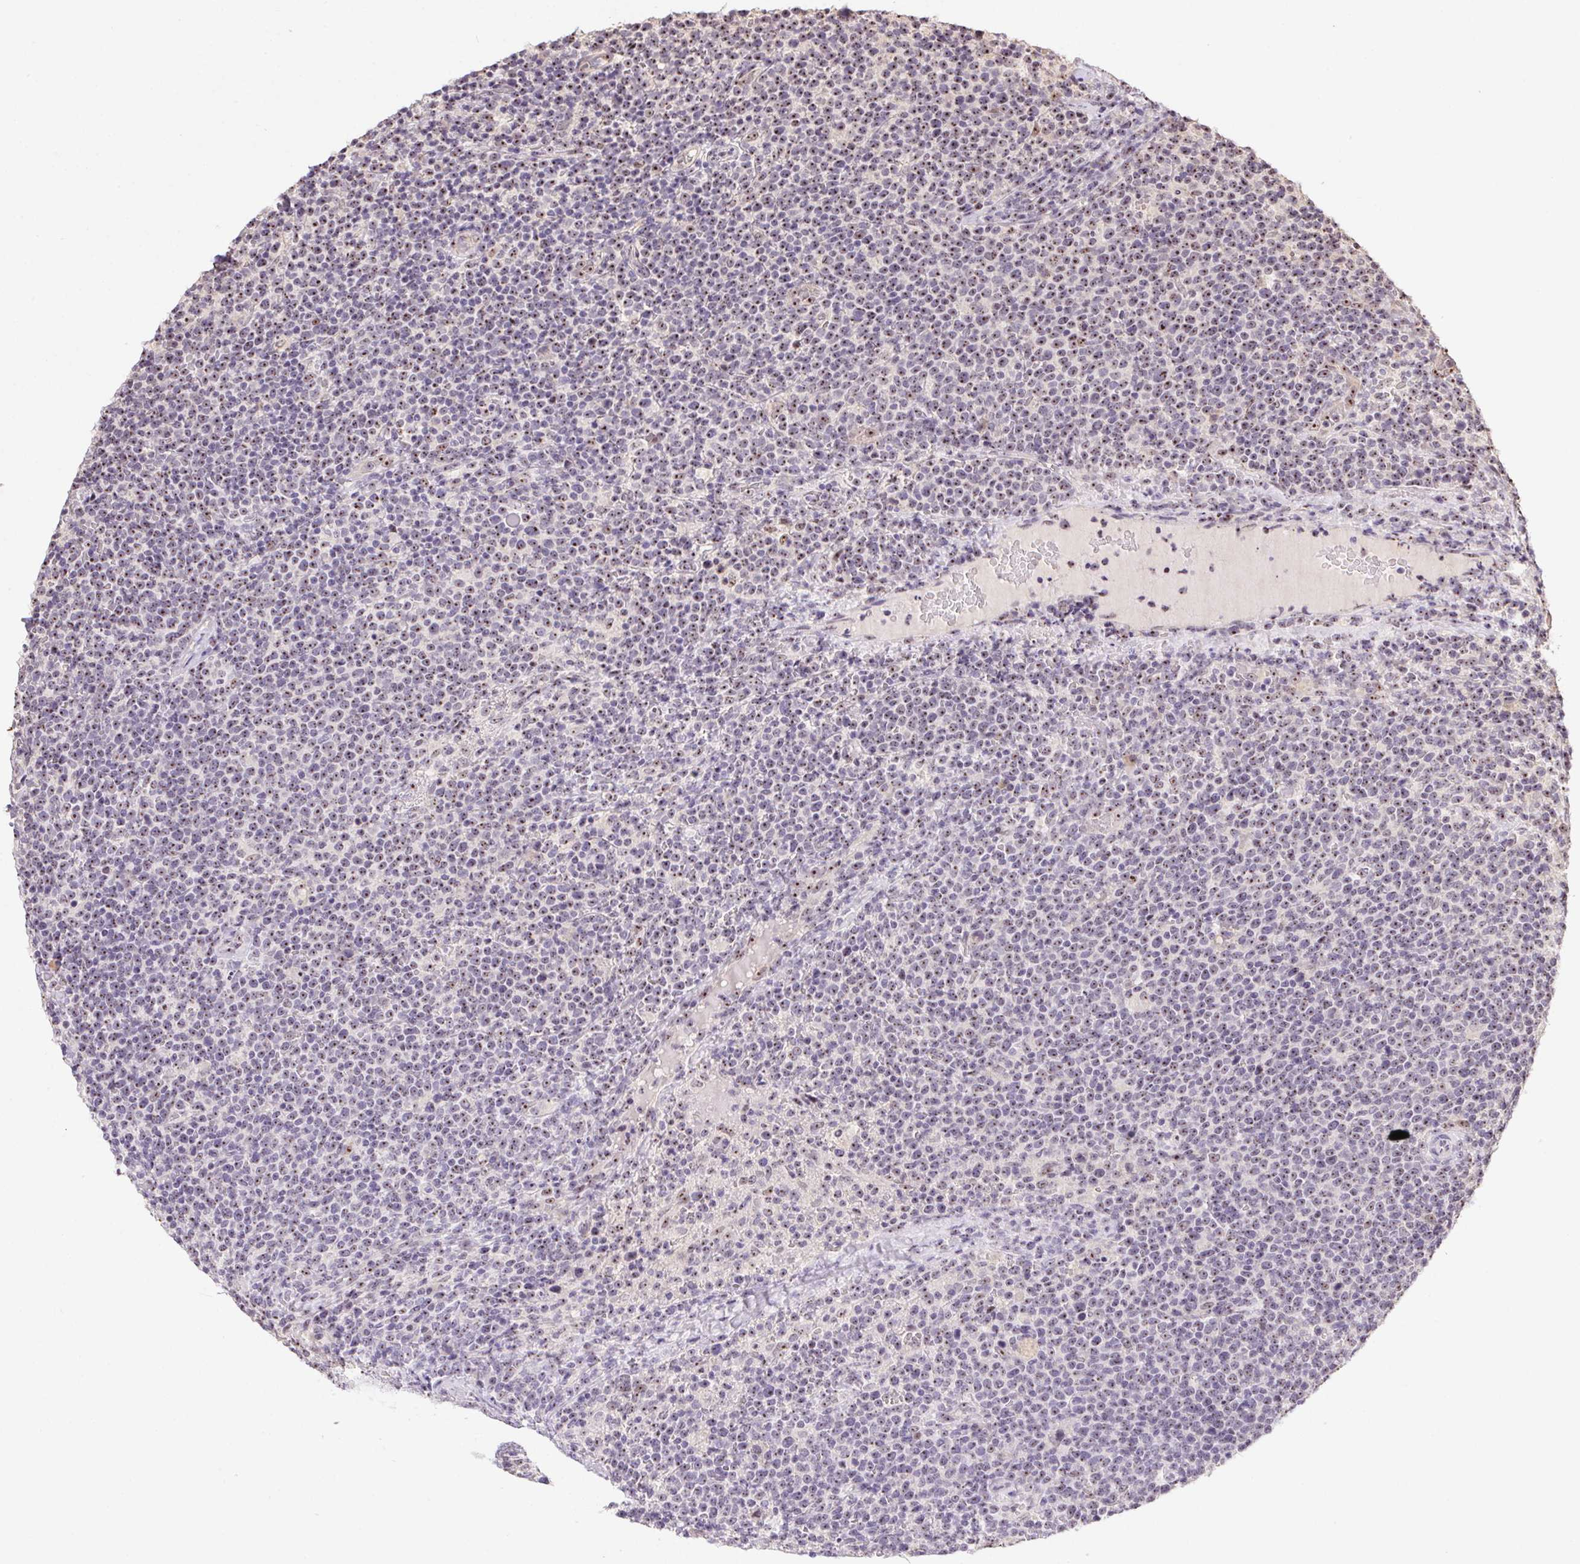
{"staining": {"intensity": "moderate", "quantity": ">75%", "location": "nuclear"}, "tissue": "lymphoma", "cell_type": "Tumor cells", "image_type": "cancer", "snomed": [{"axis": "morphology", "description": "Malignant lymphoma, non-Hodgkin's type, High grade"}, {"axis": "topography", "description": "Lymph node"}], "caption": "Approximately >75% of tumor cells in malignant lymphoma, non-Hodgkin's type (high-grade) demonstrate moderate nuclear protein expression as visualized by brown immunohistochemical staining.", "gene": "BATF2", "patient": {"sex": "male", "age": 61}}